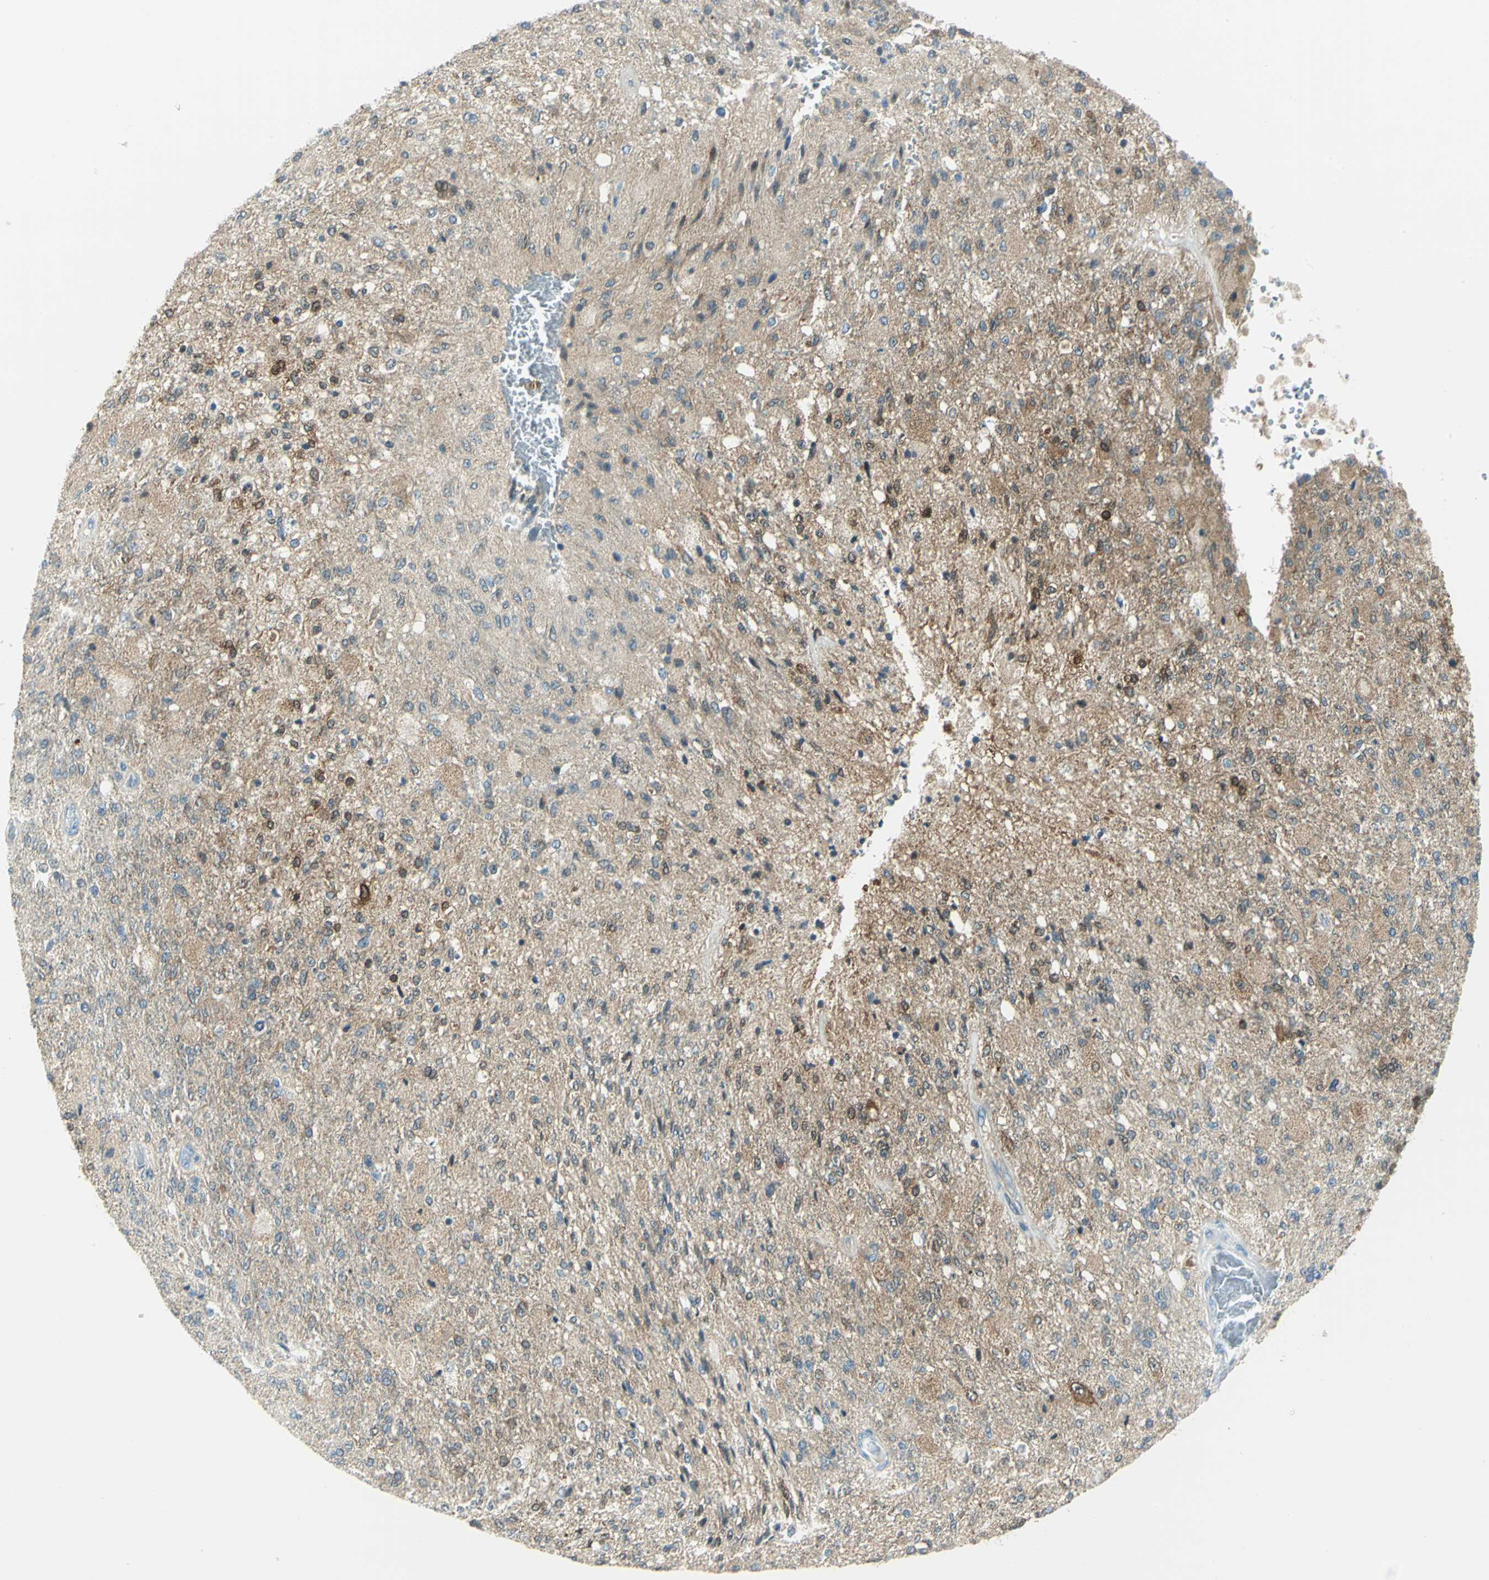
{"staining": {"intensity": "negative", "quantity": "none", "location": "none"}, "tissue": "glioma", "cell_type": "Tumor cells", "image_type": "cancer", "snomed": [{"axis": "morphology", "description": "Normal tissue, NOS"}, {"axis": "morphology", "description": "Glioma, malignant, High grade"}, {"axis": "topography", "description": "Cerebral cortex"}], "caption": "Immunohistochemistry micrograph of human high-grade glioma (malignant) stained for a protein (brown), which displays no positivity in tumor cells.", "gene": "ALDOA", "patient": {"sex": "male", "age": 77}}